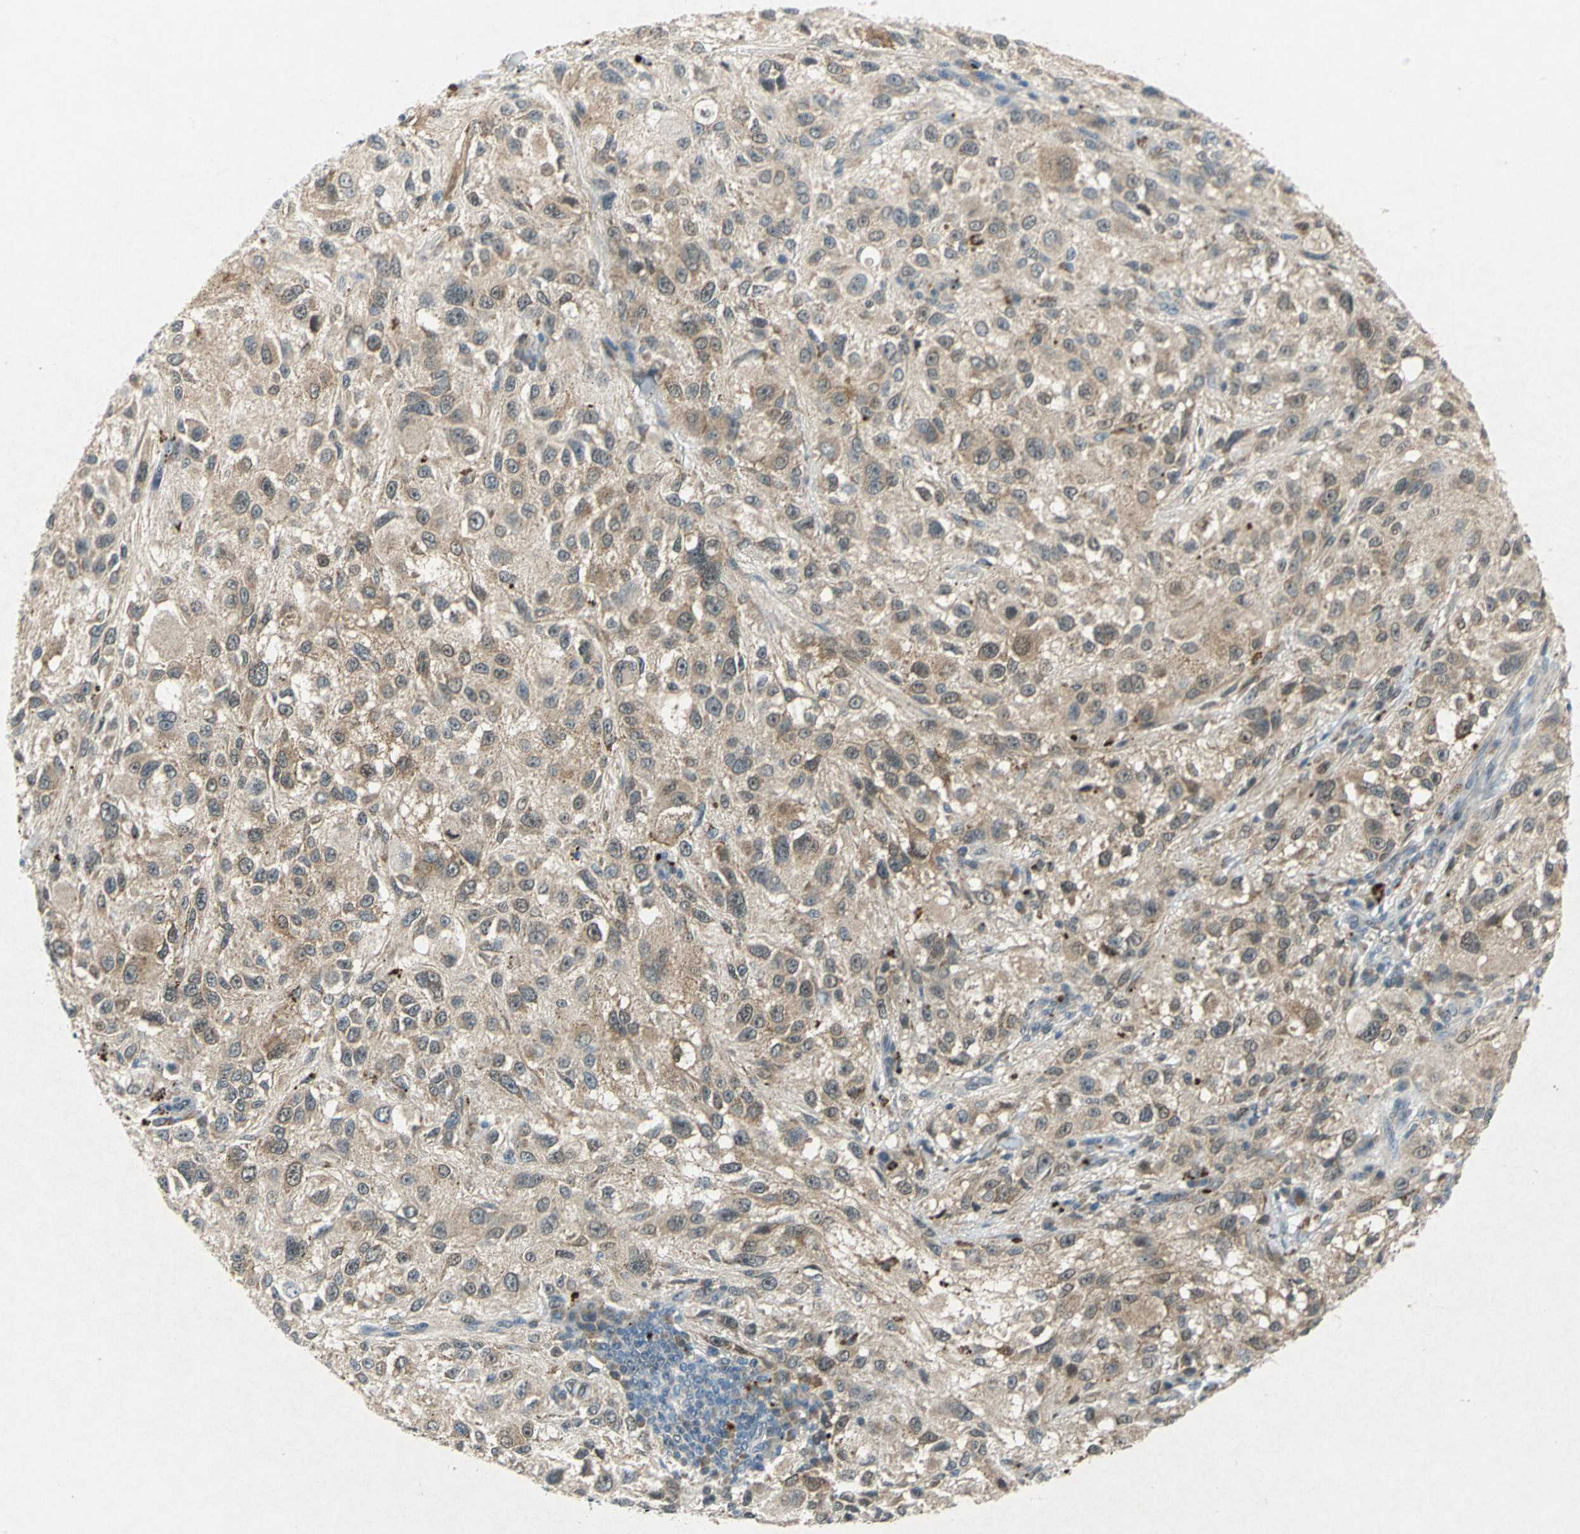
{"staining": {"intensity": "weak", "quantity": ">75%", "location": "cytoplasmic/membranous"}, "tissue": "melanoma", "cell_type": "Tumor cells", "image_type": "cancer", "snomed": [{"axis": "morphology", "description": "Necrosis, NOS"}, {"axis": "morphology", "description": "Malignant melanoma, NOS"}, {"axis": "topography", "description": "Skin"}], "caption": "A photomicrograph showing weak cytoplasmic/membranous positivity in about >75% of tumor cells in malignant melanoma, as visualized by brown immunohistochemical staining.", "gene": "PIN1", "patient": {"sex": "female", "age": 87}}